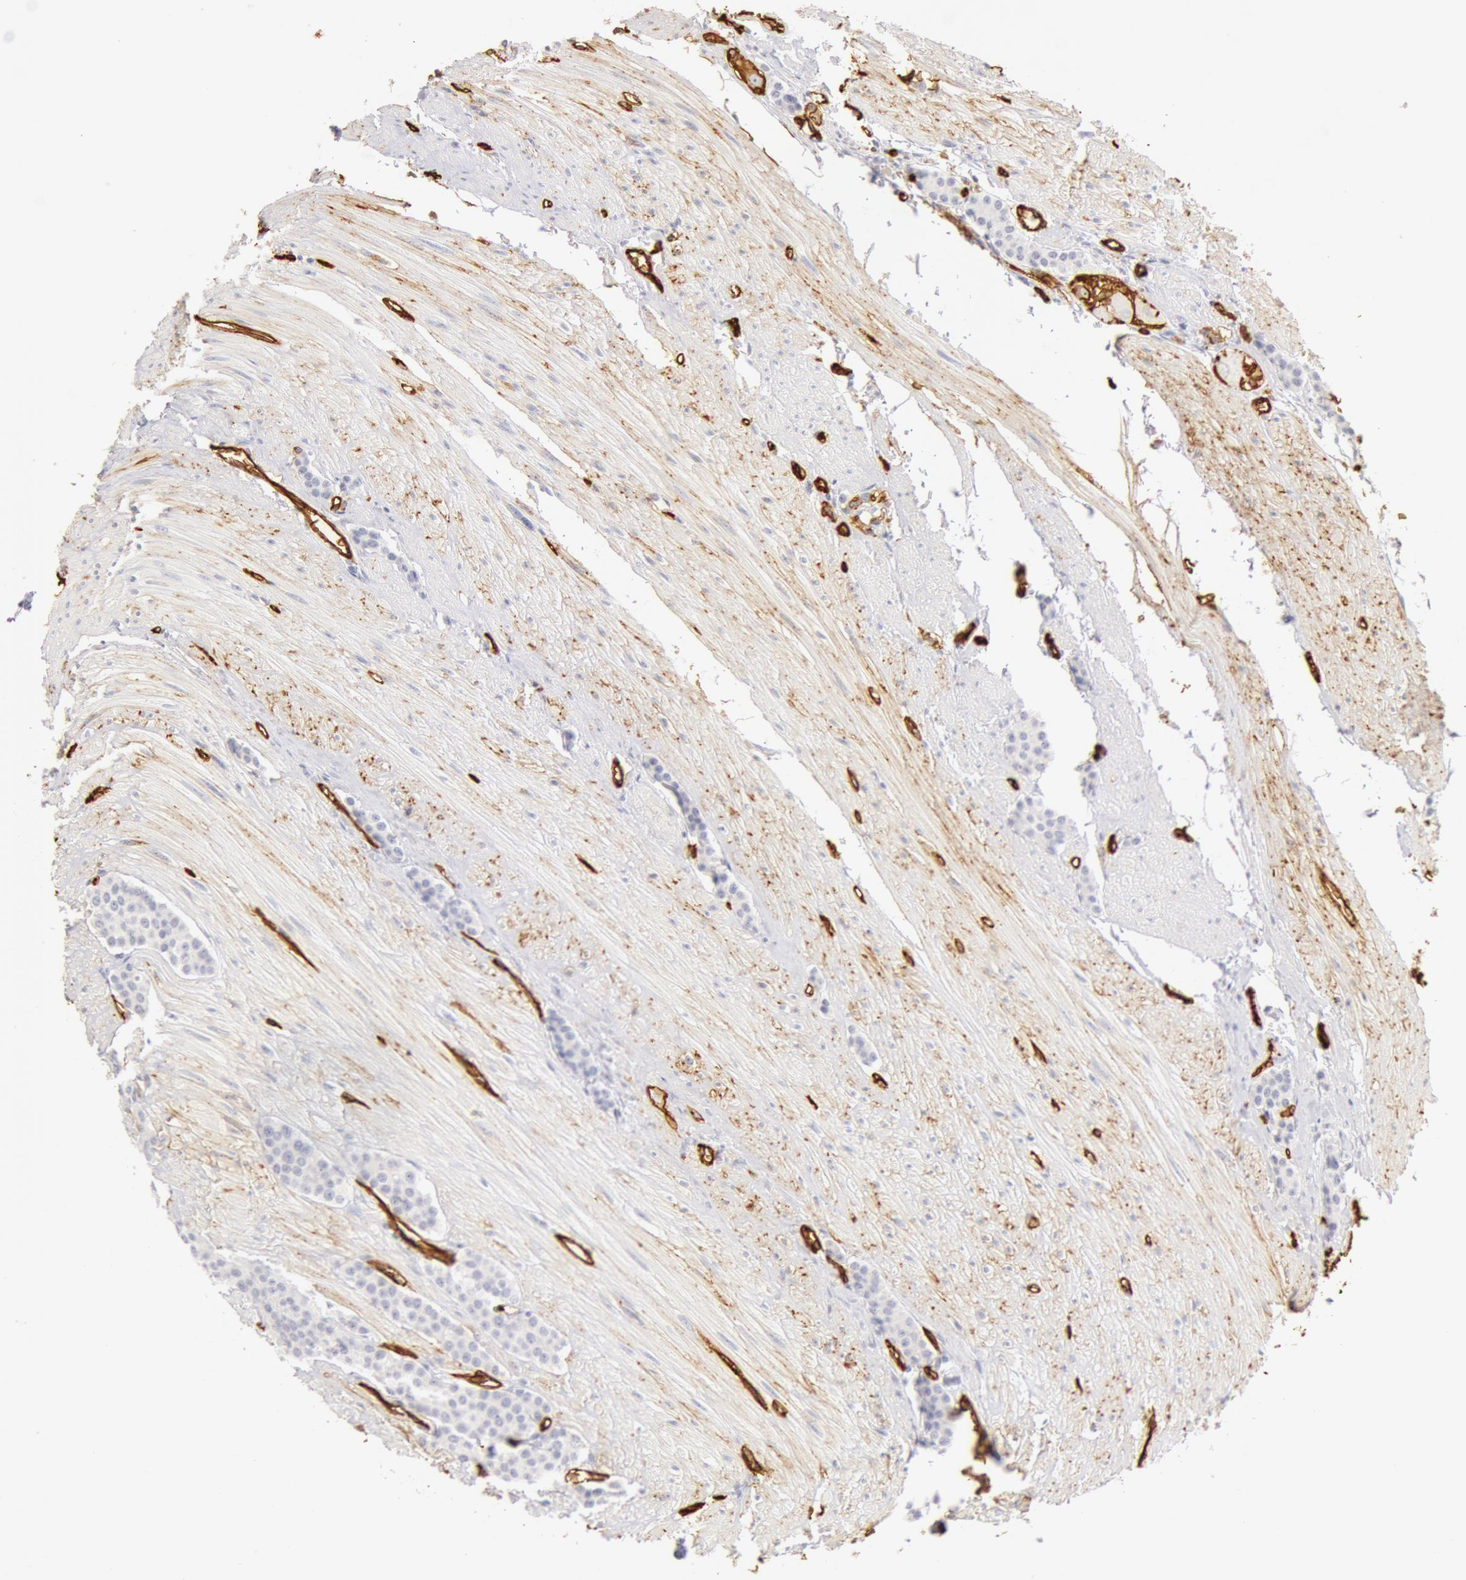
{"staining": {"intensity": "negative", "quantity": "none", "location": "none"}, "tissue": "carcinoid", "cell_type": "Tumor cells", "image_type": "cancer", "snomed": [{"axis": "morphology", "description": "Carcinoid, malignant, NOS"}, {"axis": "topography", "description": "Small intestine"}], "caption": "An IHC micrograph of carcinoid is shown. There is no staining in tumor cells of carcinoid.", "gene": "AQP1", "patient": {"sex": "male", "age": 60}}